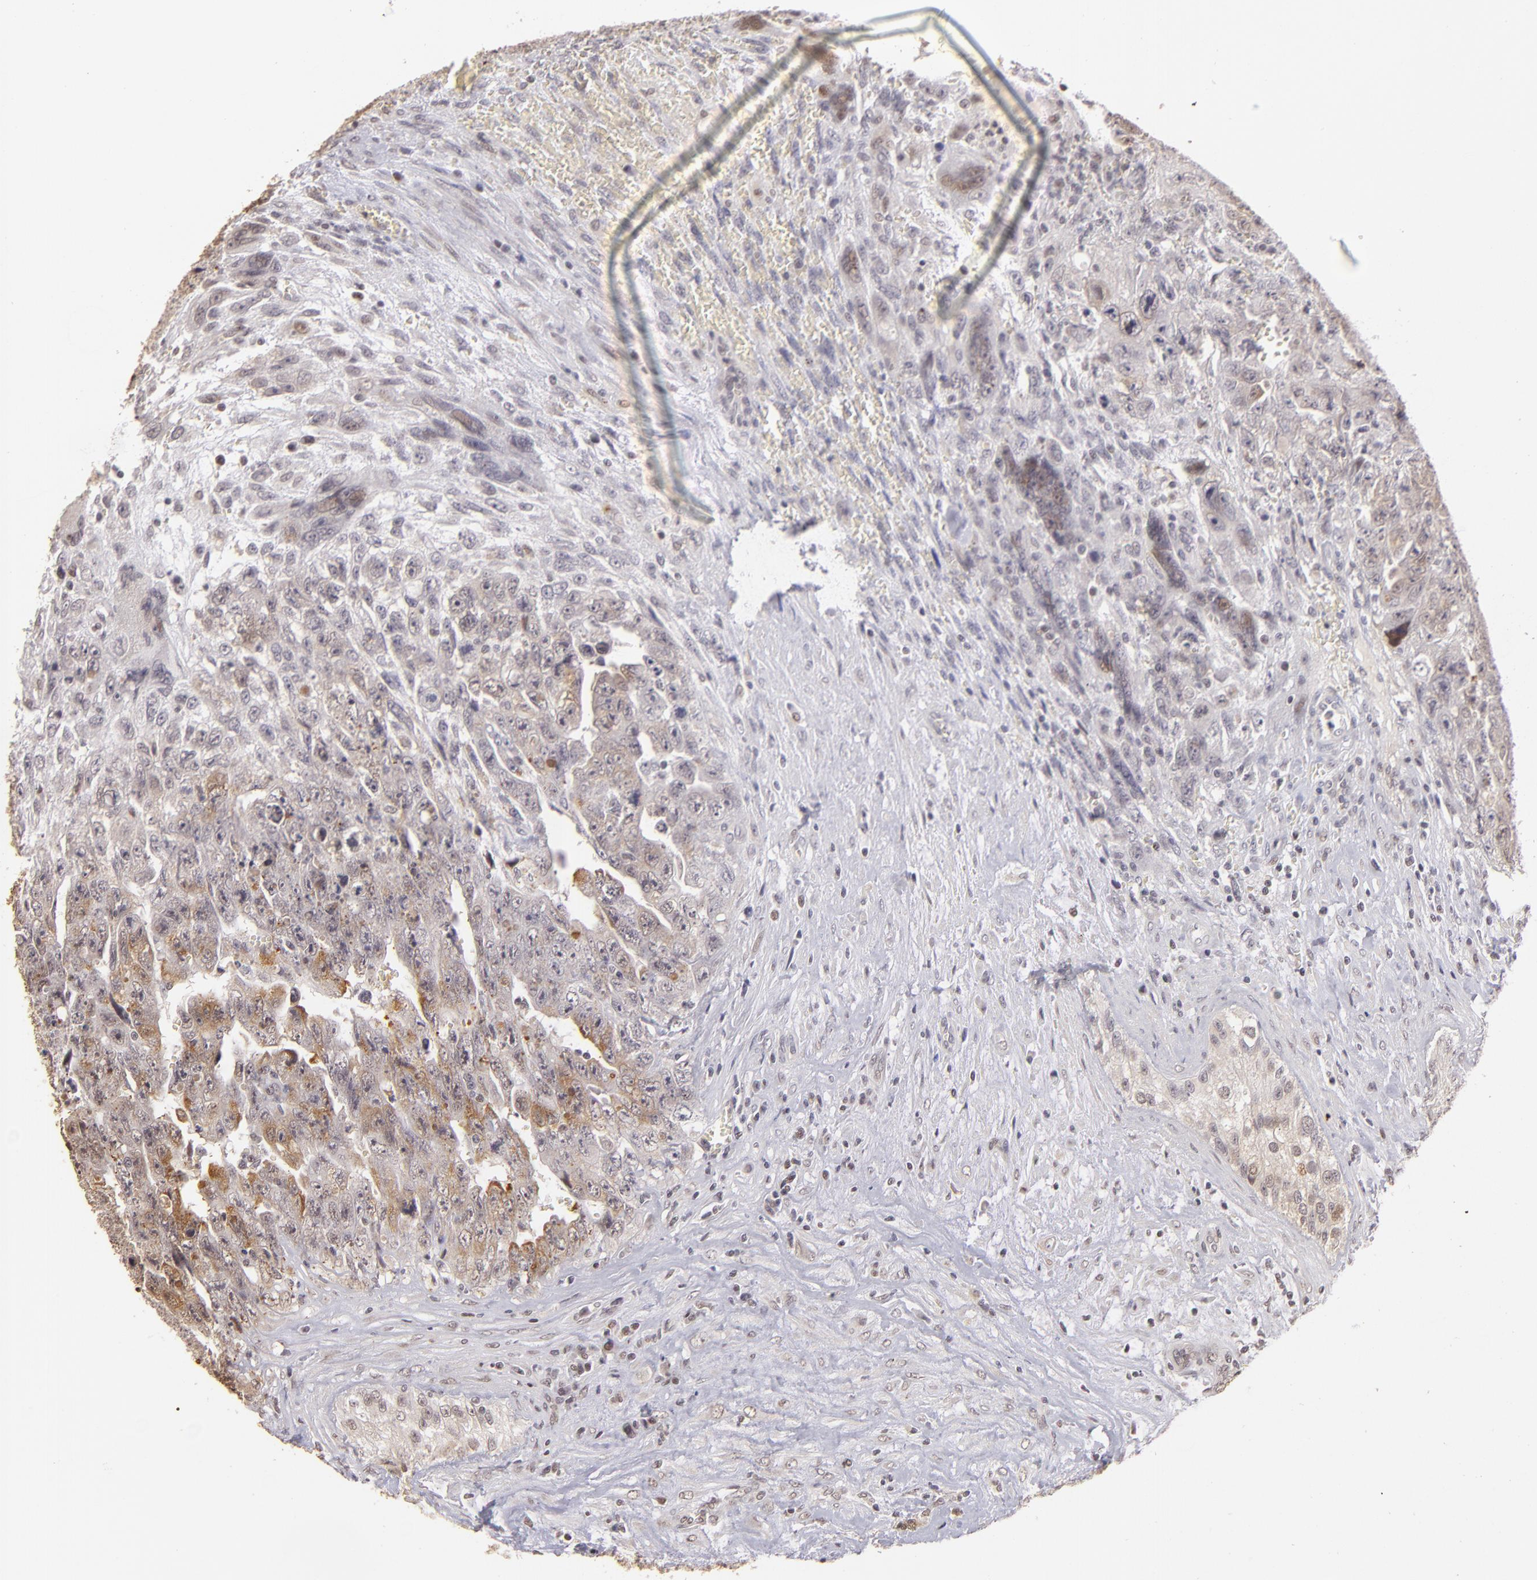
{"staining": {"intensity": "weak", "quantity": "<25%", "location": "cytoplasmic/membranous"}, "tissue": "testis cancer", "cell_type": "Tumor cells", "image_type": "cancer", "snomed": [{"axis": "morphology", "description": "Carcinoma, Embryonal, NOS"}, {"axis": "topography", "description": "Testis"}], "caption": "This is an immunohistochemistry histopathology image of human testis cancer. There is no expression in tumor cells.", "gene": "RARB", "patient": {"sex": "male", "age": 28}}